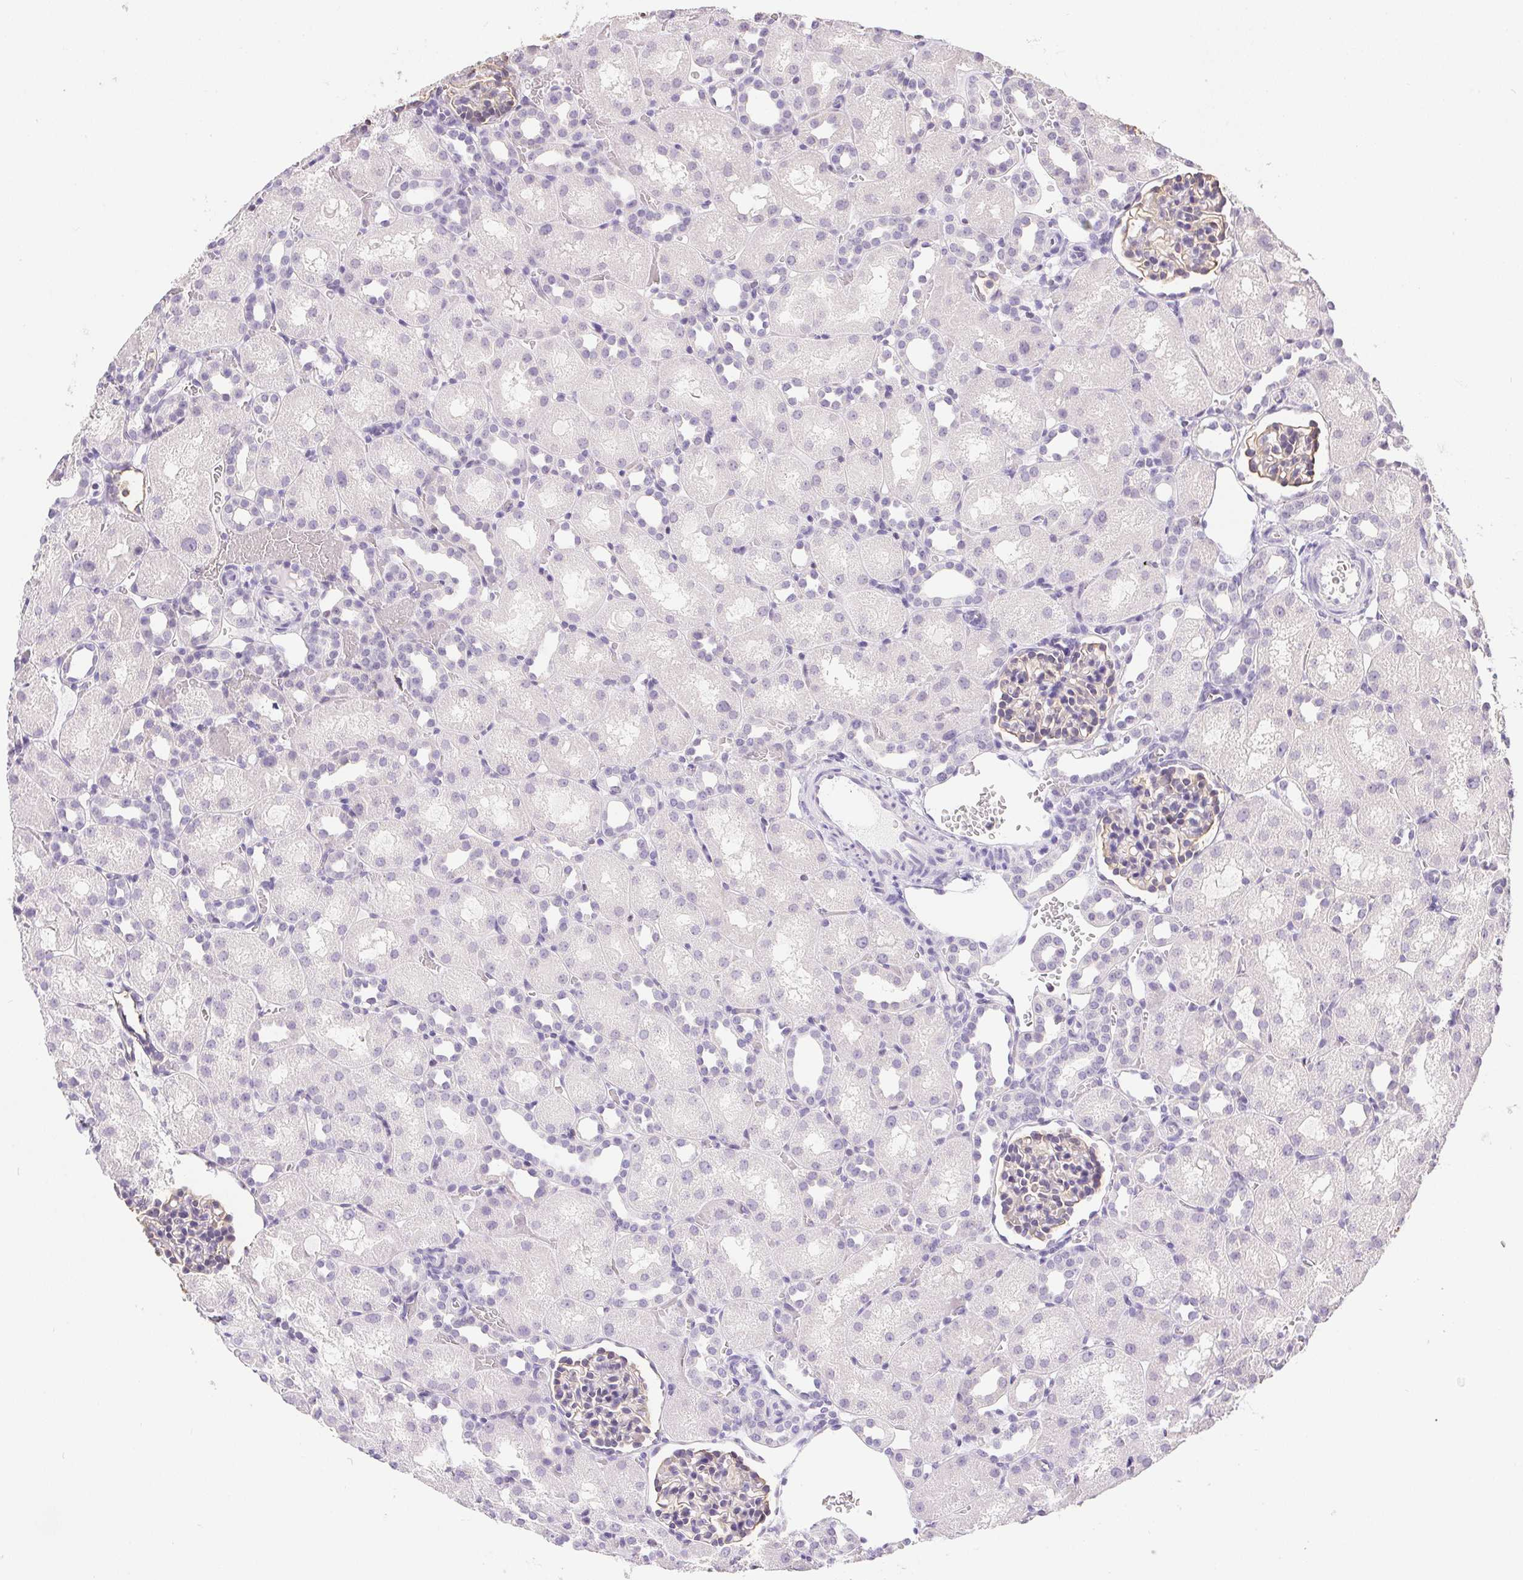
{"staining": {"intensity": "weak", "quantity": "<25%", "location": "nuclear"}, "tissue": "kidney", "cell_type": "Cells in glomeruli", "image_type": "normal", "snomed": [{"axis": "morphology", "description": "Normal tissue, NOS"}, {"axis": "topography", "description": "Kidney"}], "caption": "This is an immunohistochemistry micrograph of unremarkable human kidney. There is no expression in cells in glomeruli.", "gene": "PRL", "patient": {"sex": "male", "age": 1}}